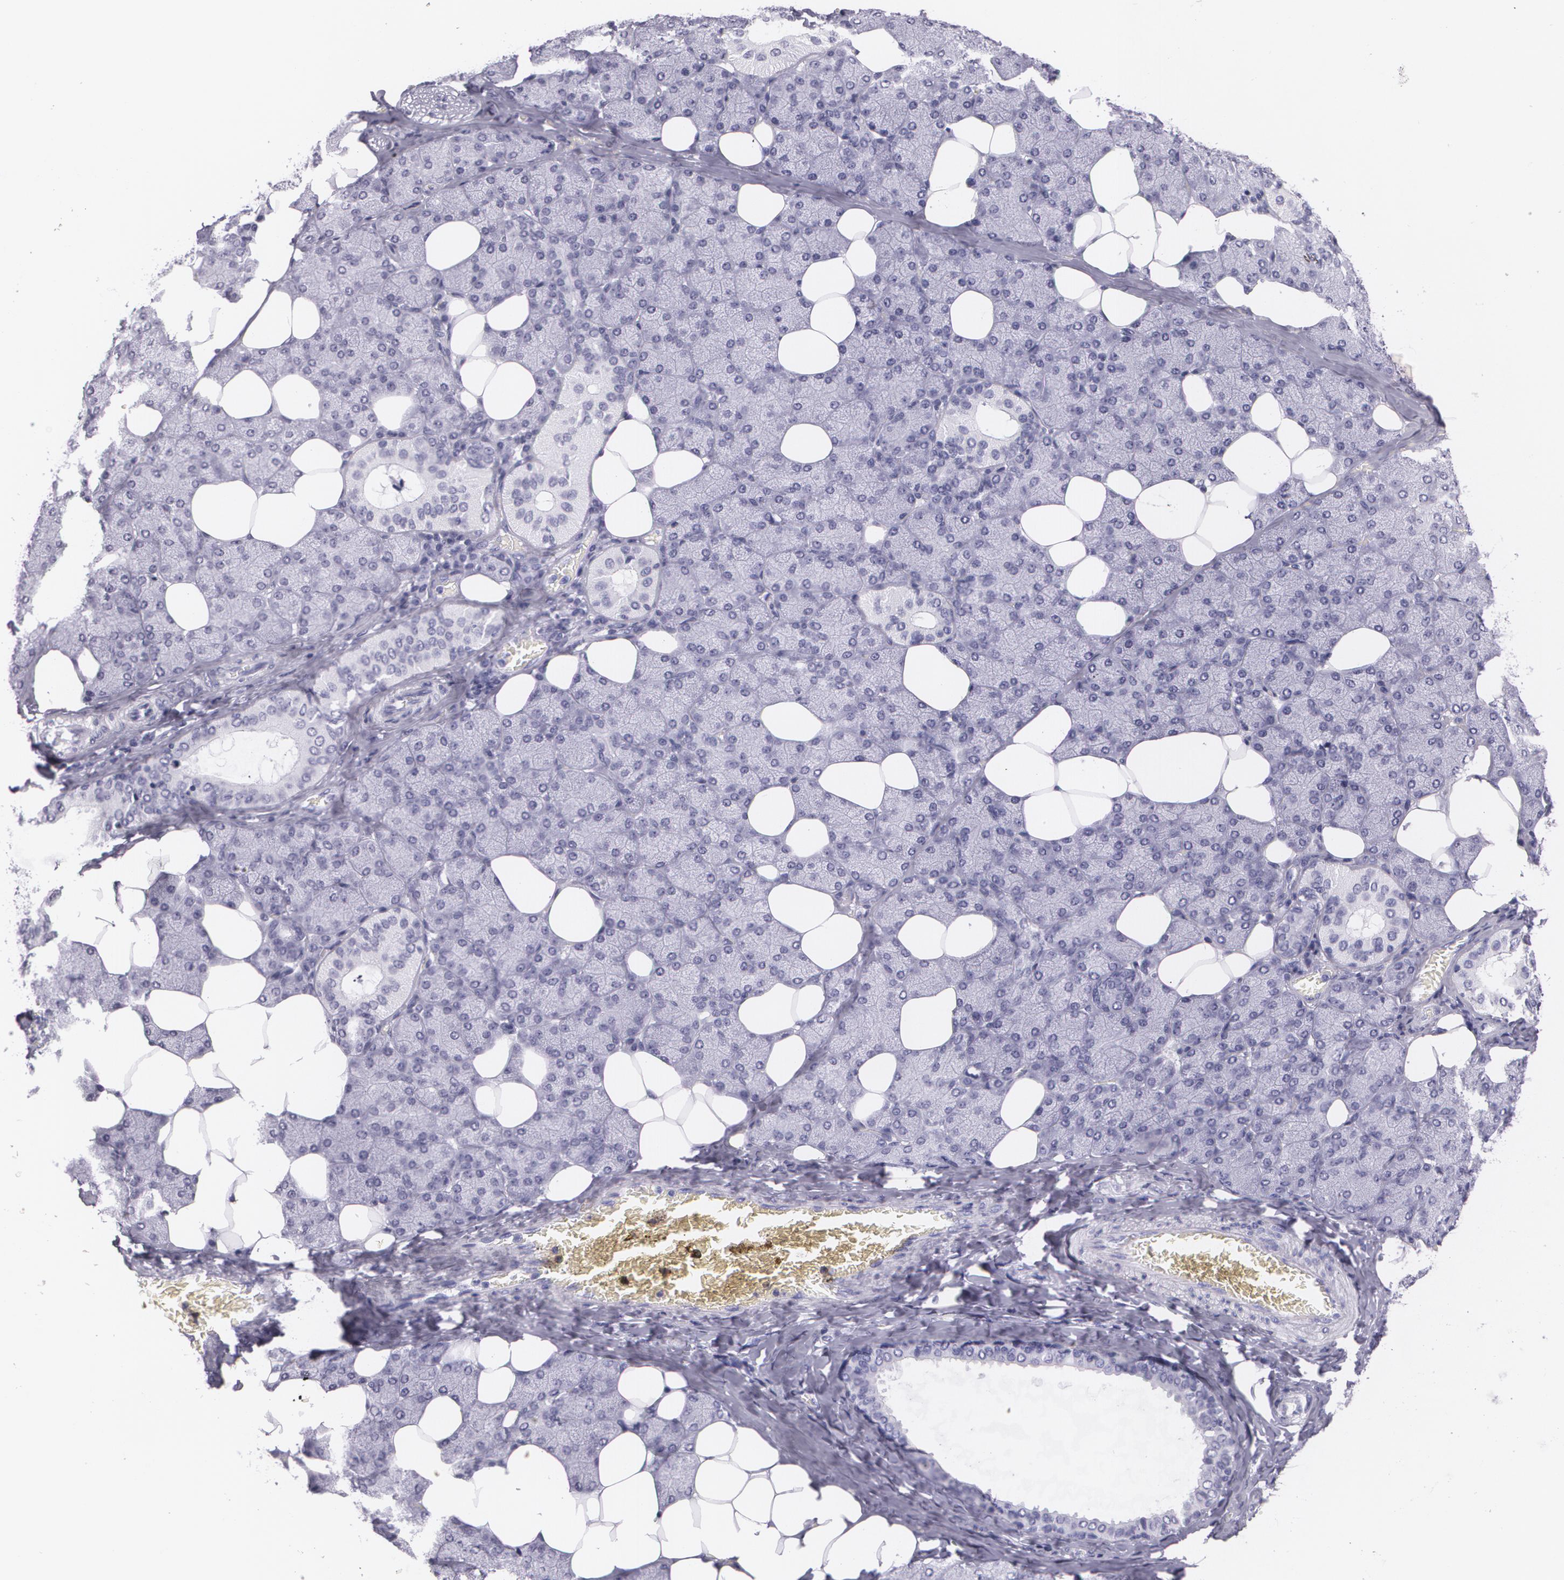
{"staining": {"intensity": "negative", "quantity": "none", "location": "none"}, "tissue": "salivary gland", "cell_type": "Glandular cells", "image_type": "normal", "snomed": [{"axis": "morphology", "description": "Normal tissue, NOS"}, {"axis": "topography", "description": "Lymph node"}, {"axis": "topography", "description": "Salivary gland"}], "caption": "Immunohistochemical staining of normal salivary gland exhibits no significant expression in glandular cells. (Immunohistochemistry (ihc), brightfield microscopy, high magnification).", "gene": "DLG4", "patient": {"sex": "male", "age": 8}}